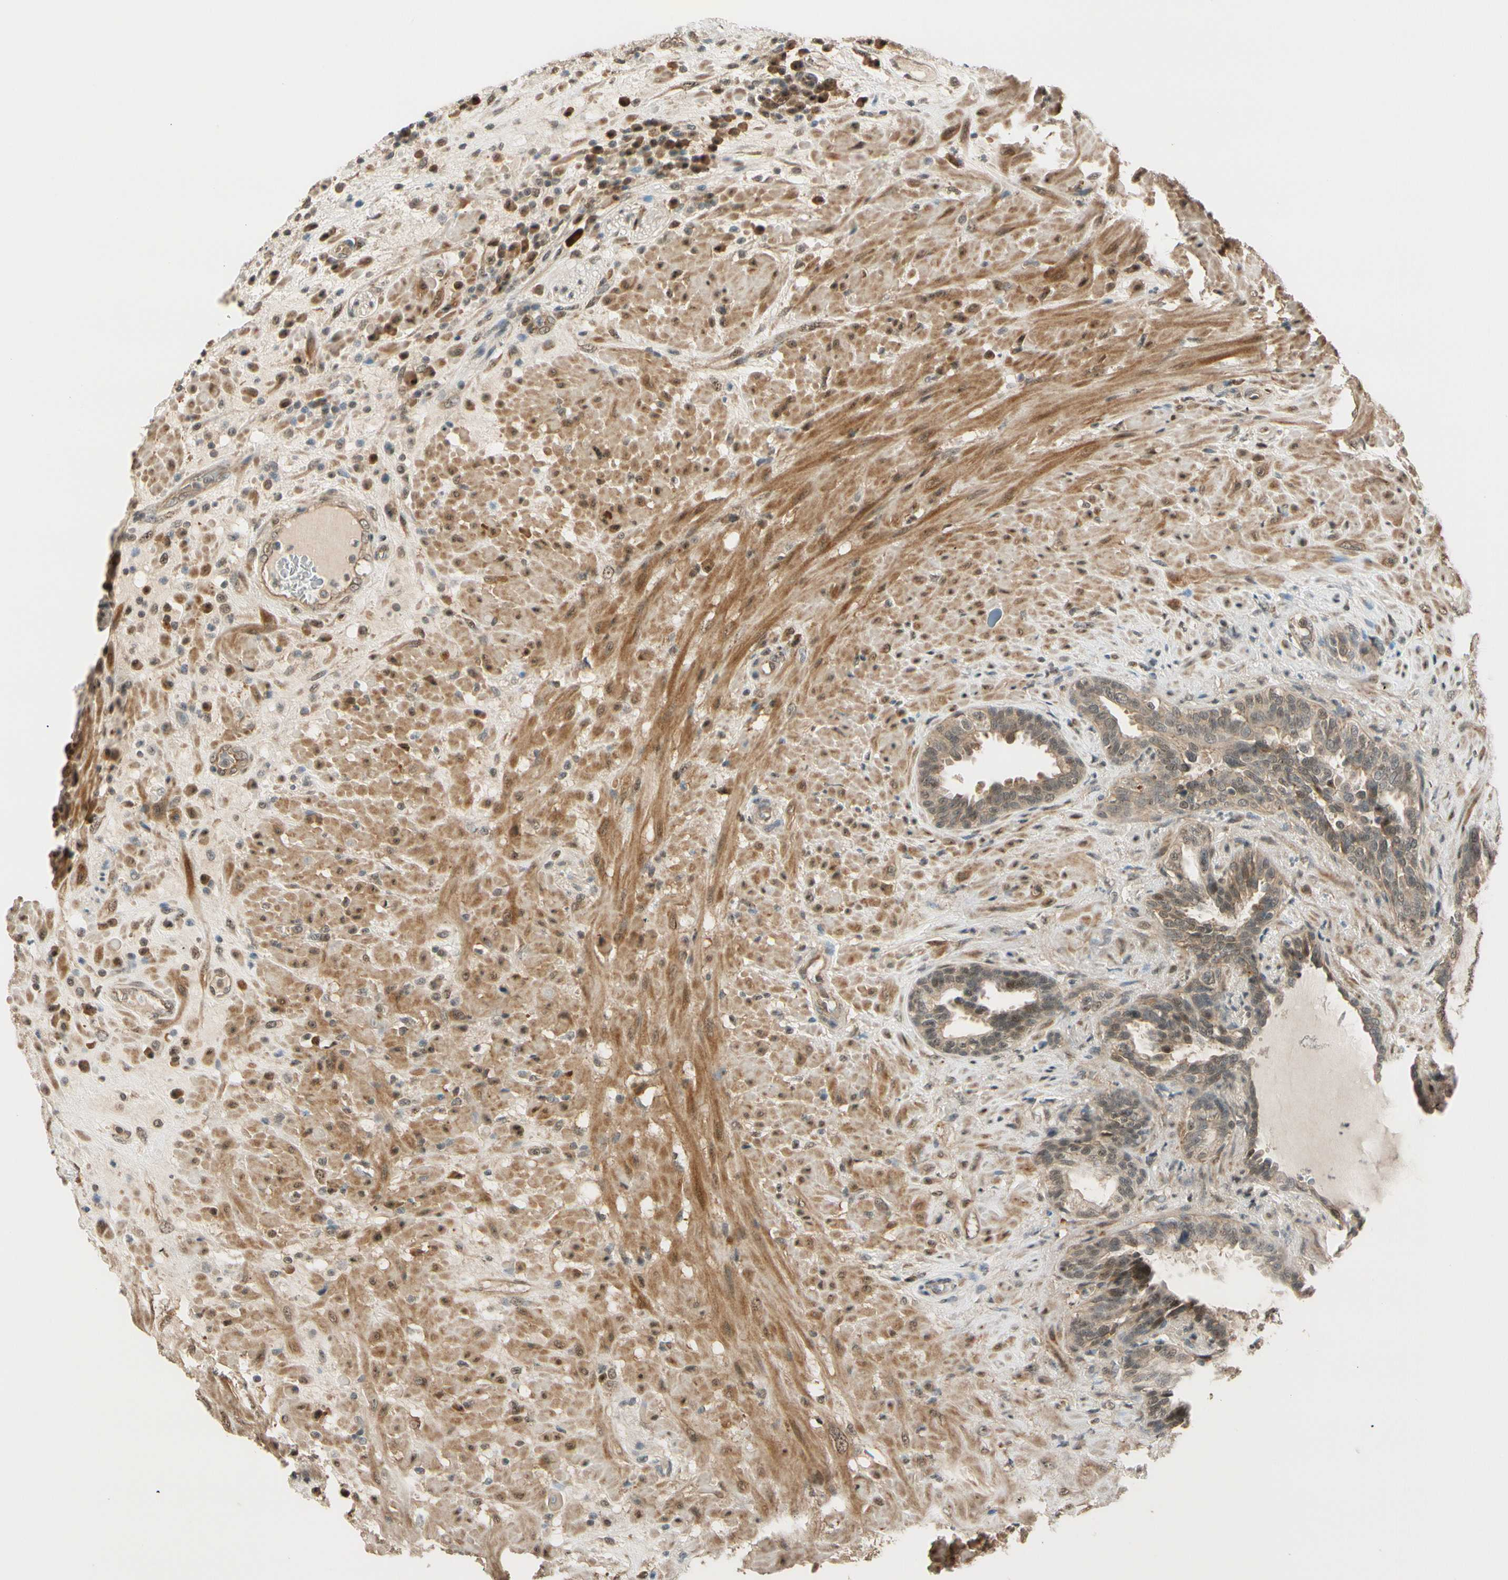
{"staining": {"intensity": "moderate", "quantity": ">75%", "location": "cytoplasmic/membranous"}, "tissue": "seminal vesicle", "cell_type": "Glandular cells", "image_type": "normal", "snomed": [{"axis": "morphology", "description": "Normal tissue, NOS"}, {"axis": "topography", "description": "Seminal veicle"}], "caption": "IHC (DAB) staining of normal human seminal vesicle exhibits moderate cytoplasmic/membranous protein positivity in about >75% of glandular cells.", "gene": "MCPH1", "patient": {"sex": "male", "age": 61}}